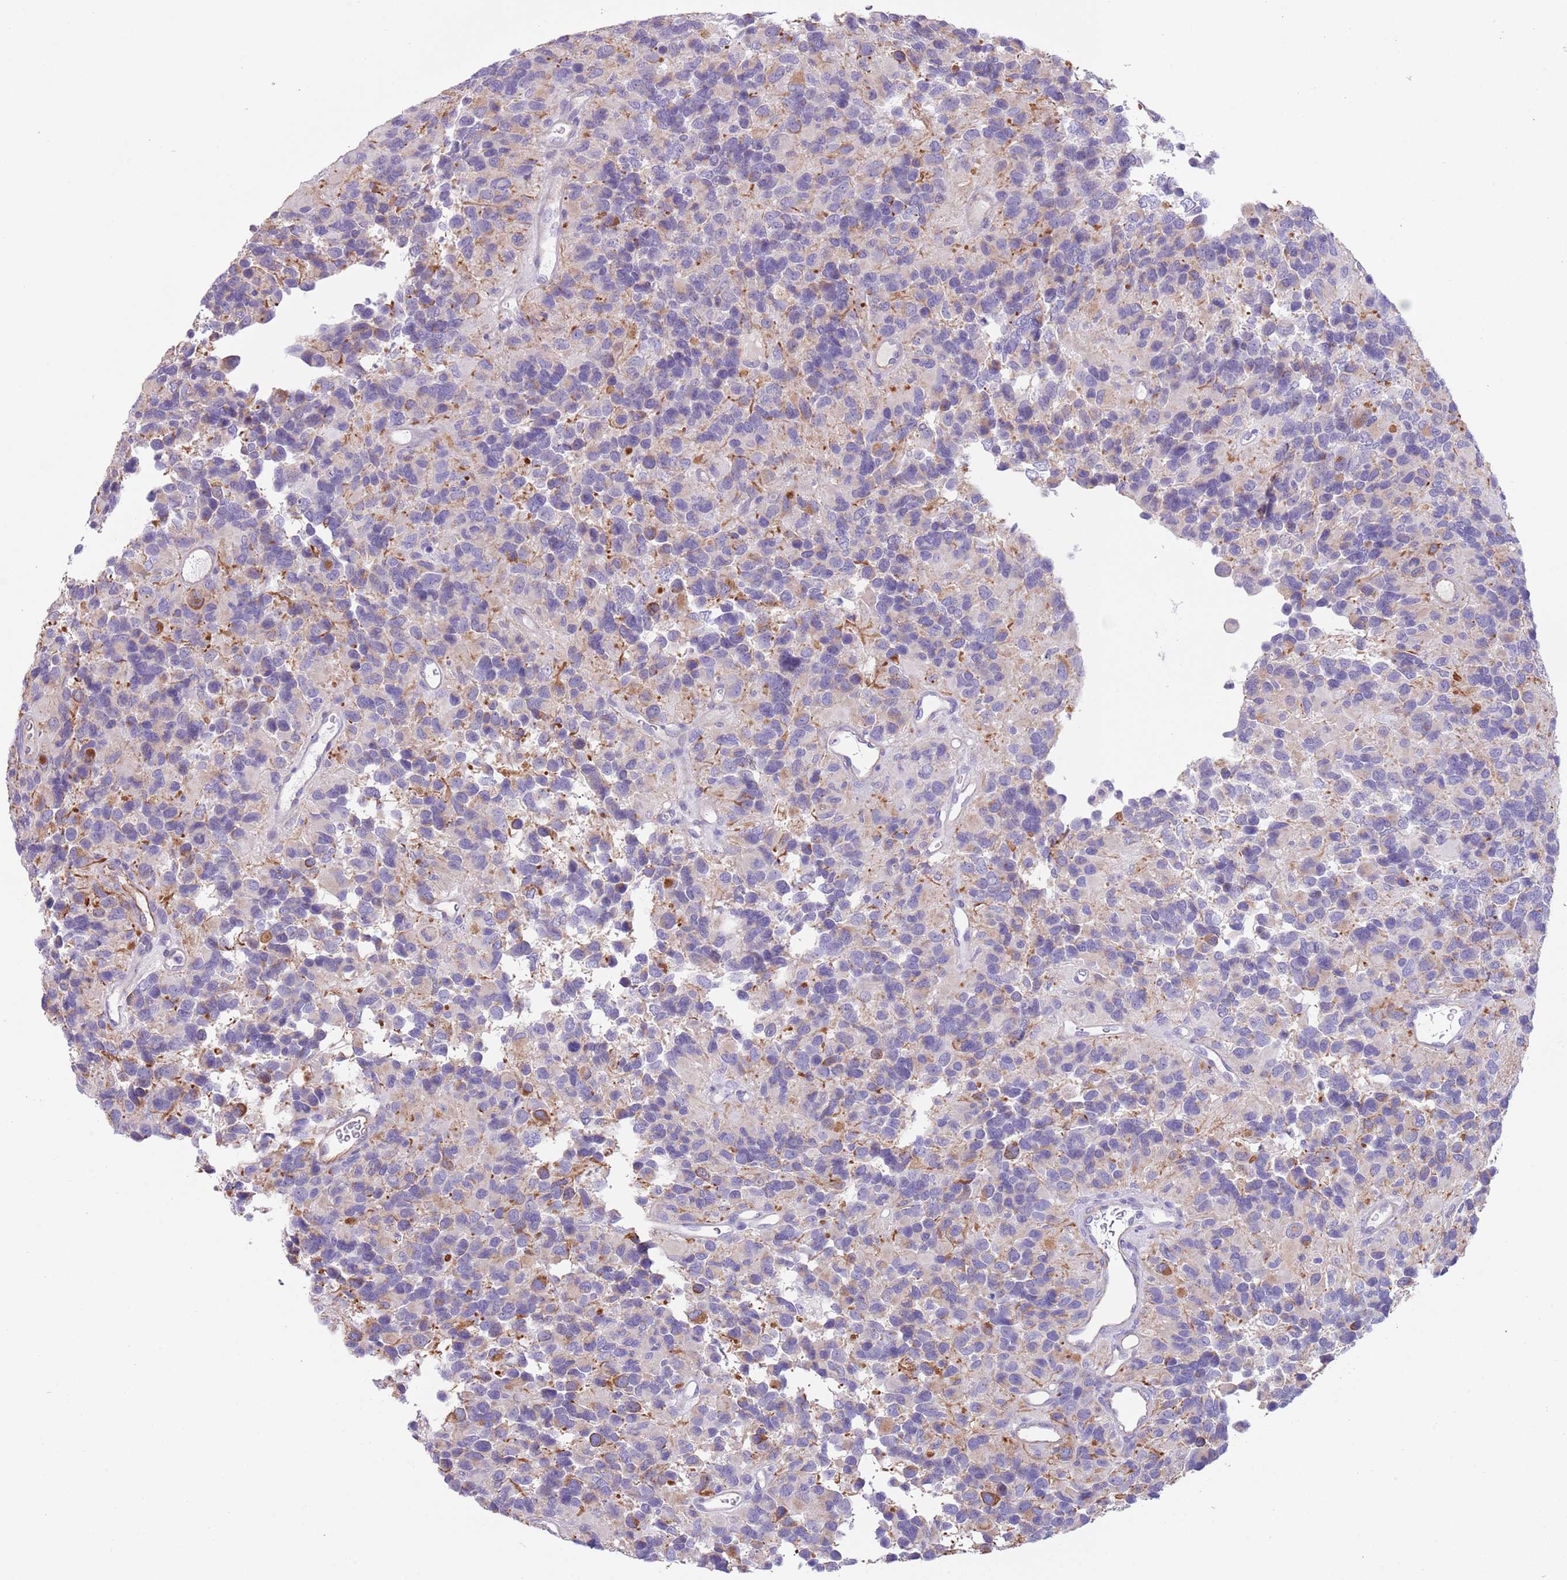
{"staining": {"intensity": "moderate", "quantity": "<25%", "location": "cytoplasmic/membranous"}, "tissue": "glioma", "cell_type": "Tumor cells", "image_type": "cancer", "snomed": [{"axis": "morphology", "description": "Glioma, malignant, High grade"}, {"axis": "topography", "description": "Brain"}], "caption": "A histopathology image showing moderate cytoplasmic/membranous staining in approximately <25% of tumor cells in malignant glioma (high-grade), as visualized by brown immunohistochemical staining.", "gene": "TSGA13", "patient": {"sex": "male", "age": 77}}